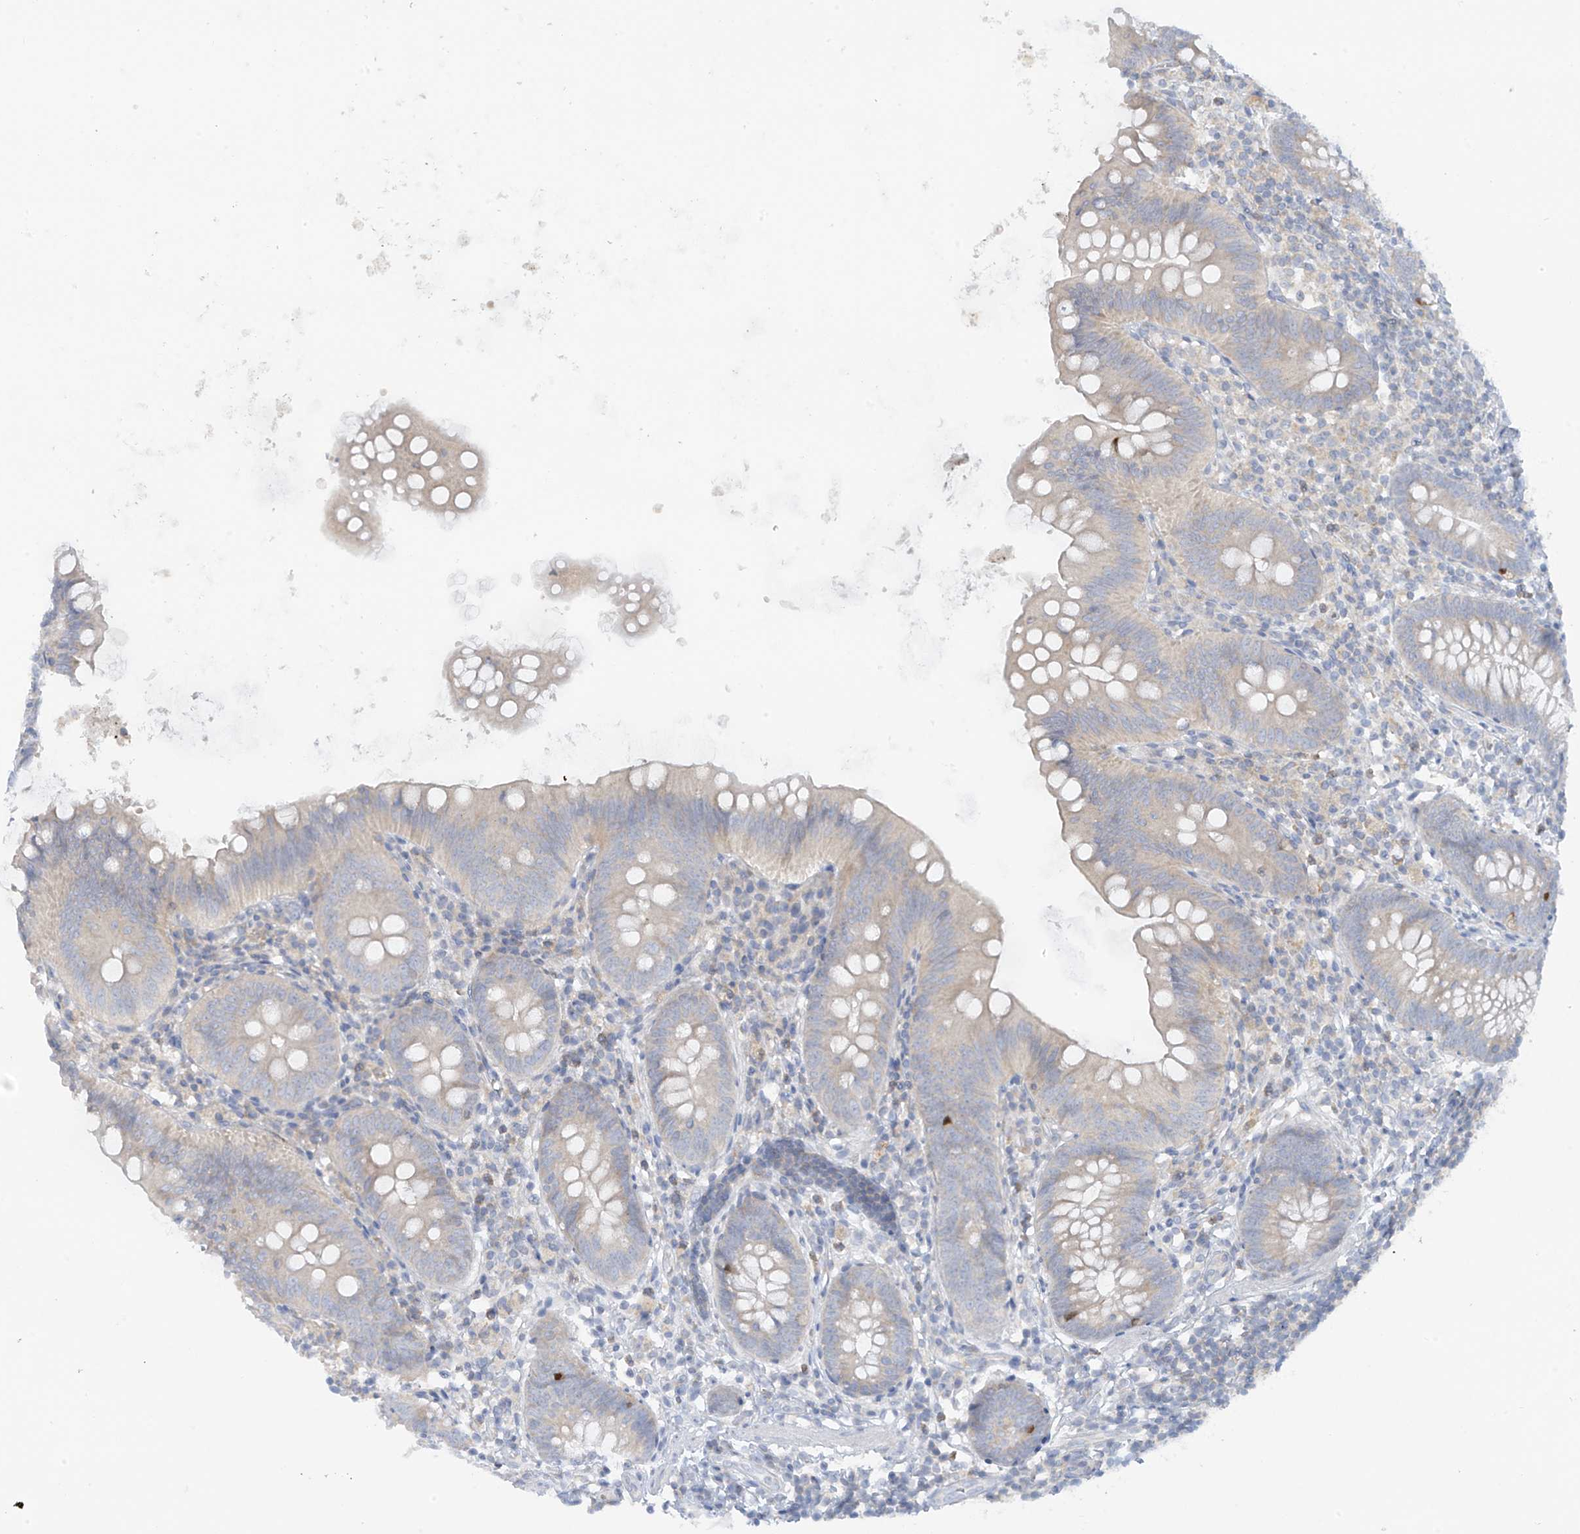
{"staining": {"intensity": "negative", "quantity": "none", "location": "none"}, "tissue": "appendix", "cell_type": "Glandular cells", "image_type": "normal", "snomed": [{"axis": "morphology", "description": "Normal tissue, NOS"}, {"axis": "topography", "description": "Appendix"}], "caption": "This is a photomicrograph of immunohistochemistry (IHC) staining of normal appendix, which shows no staining in glandular cells. (Immunohistochemistry (ihc), brightfield microscopy, high magnification).", "gene": "SLC6A12", "patient": {"sex": "female", "age": 62}}